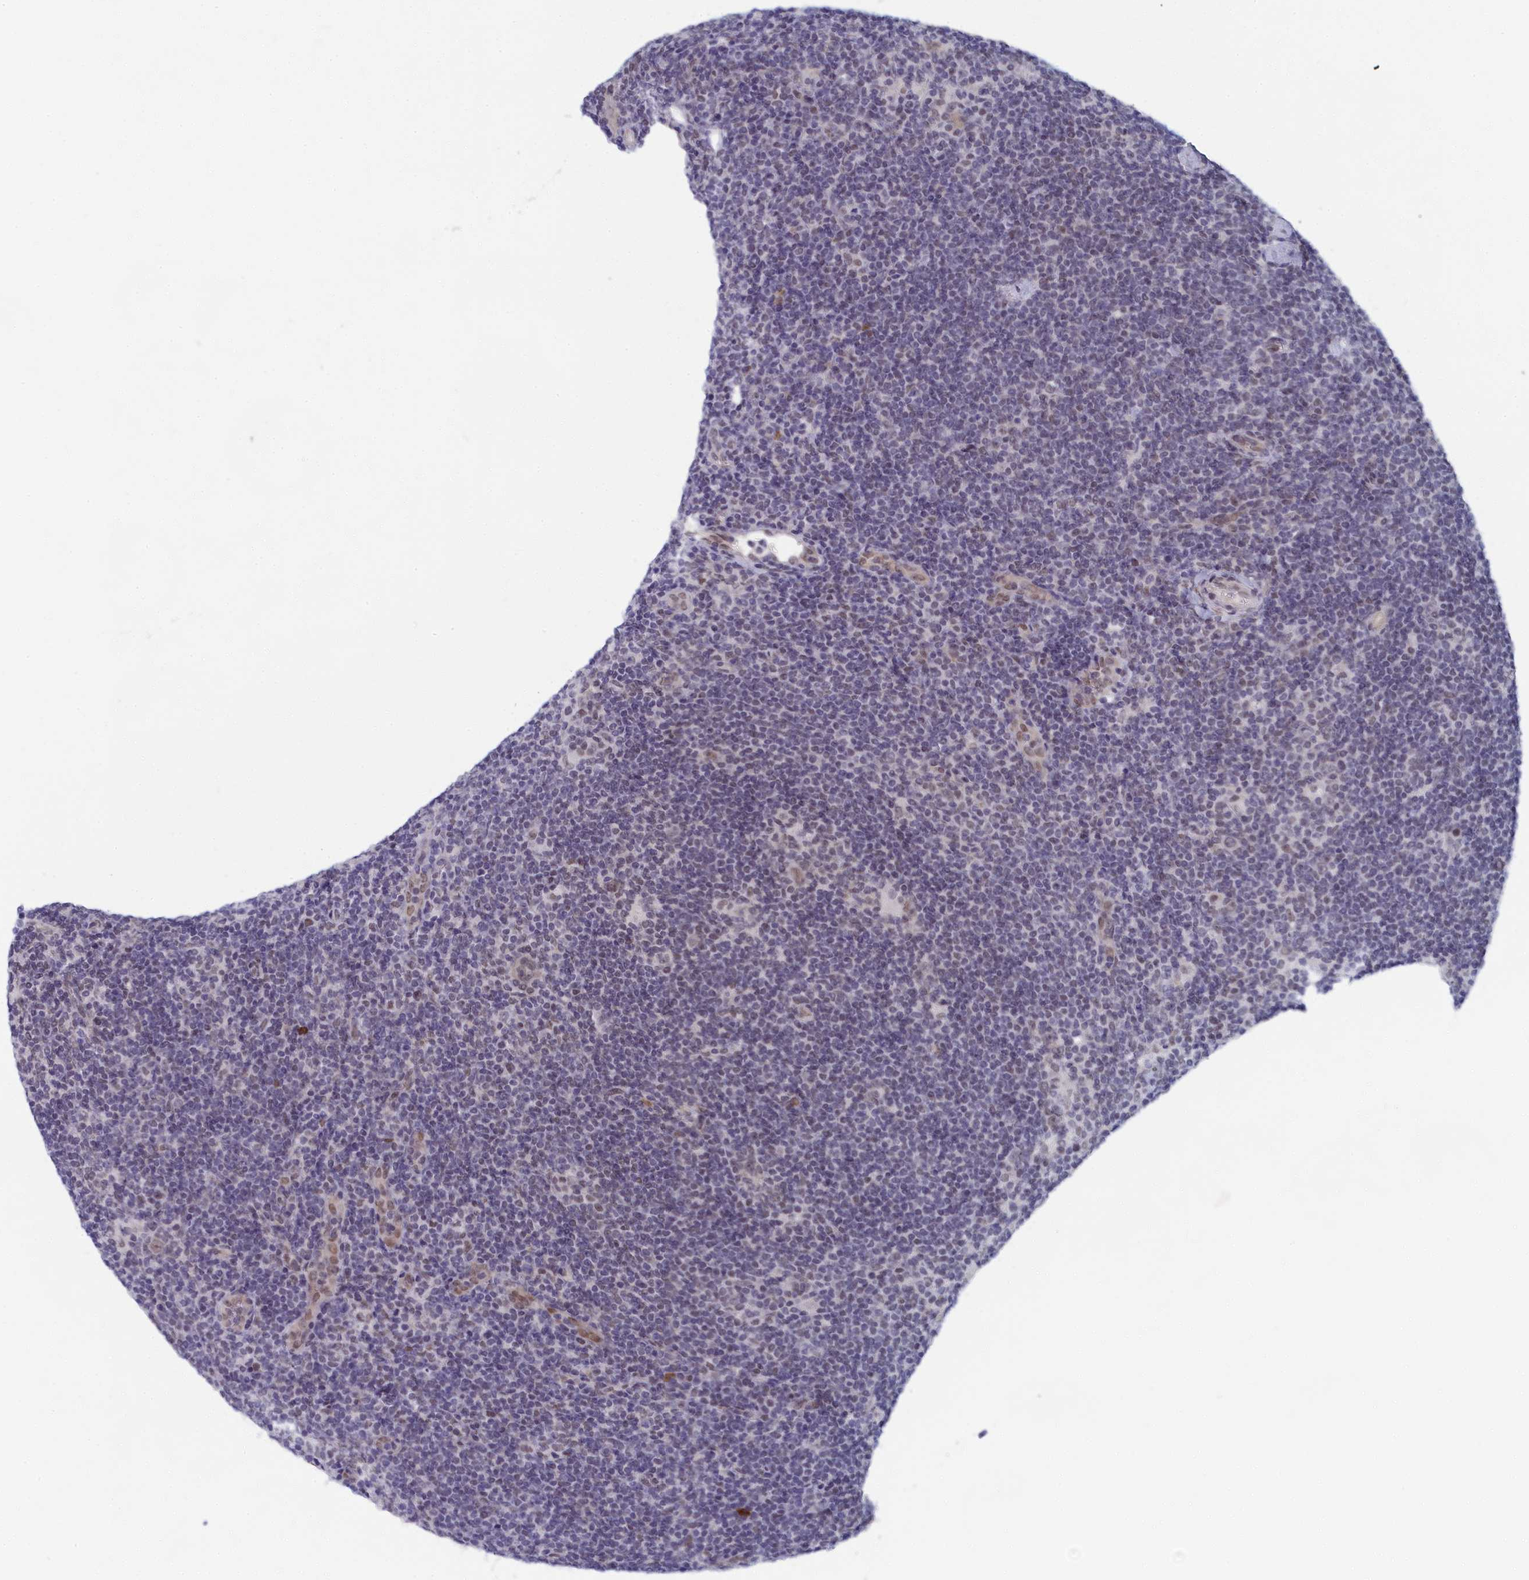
{"staining": {"intensity": "weak", "quantity": "<25%", "location": "nuclear"}, "tissue": "lymphoma", "cell_type": "Tumor cells", "image_type": "cancer", "snomed": [{"axis": "morphology", "description": "Hodgkin's disease, NOS"}, {"axis": "topography", "description": "Lymph node"}], "caption": "This is a micrograph of immunohistochemistry (IHC) staining of lymphoma, which shows no positivity in tumor cells.", "gene": "DNAJC17", "patient": {"sex": "female", "age": 57}}